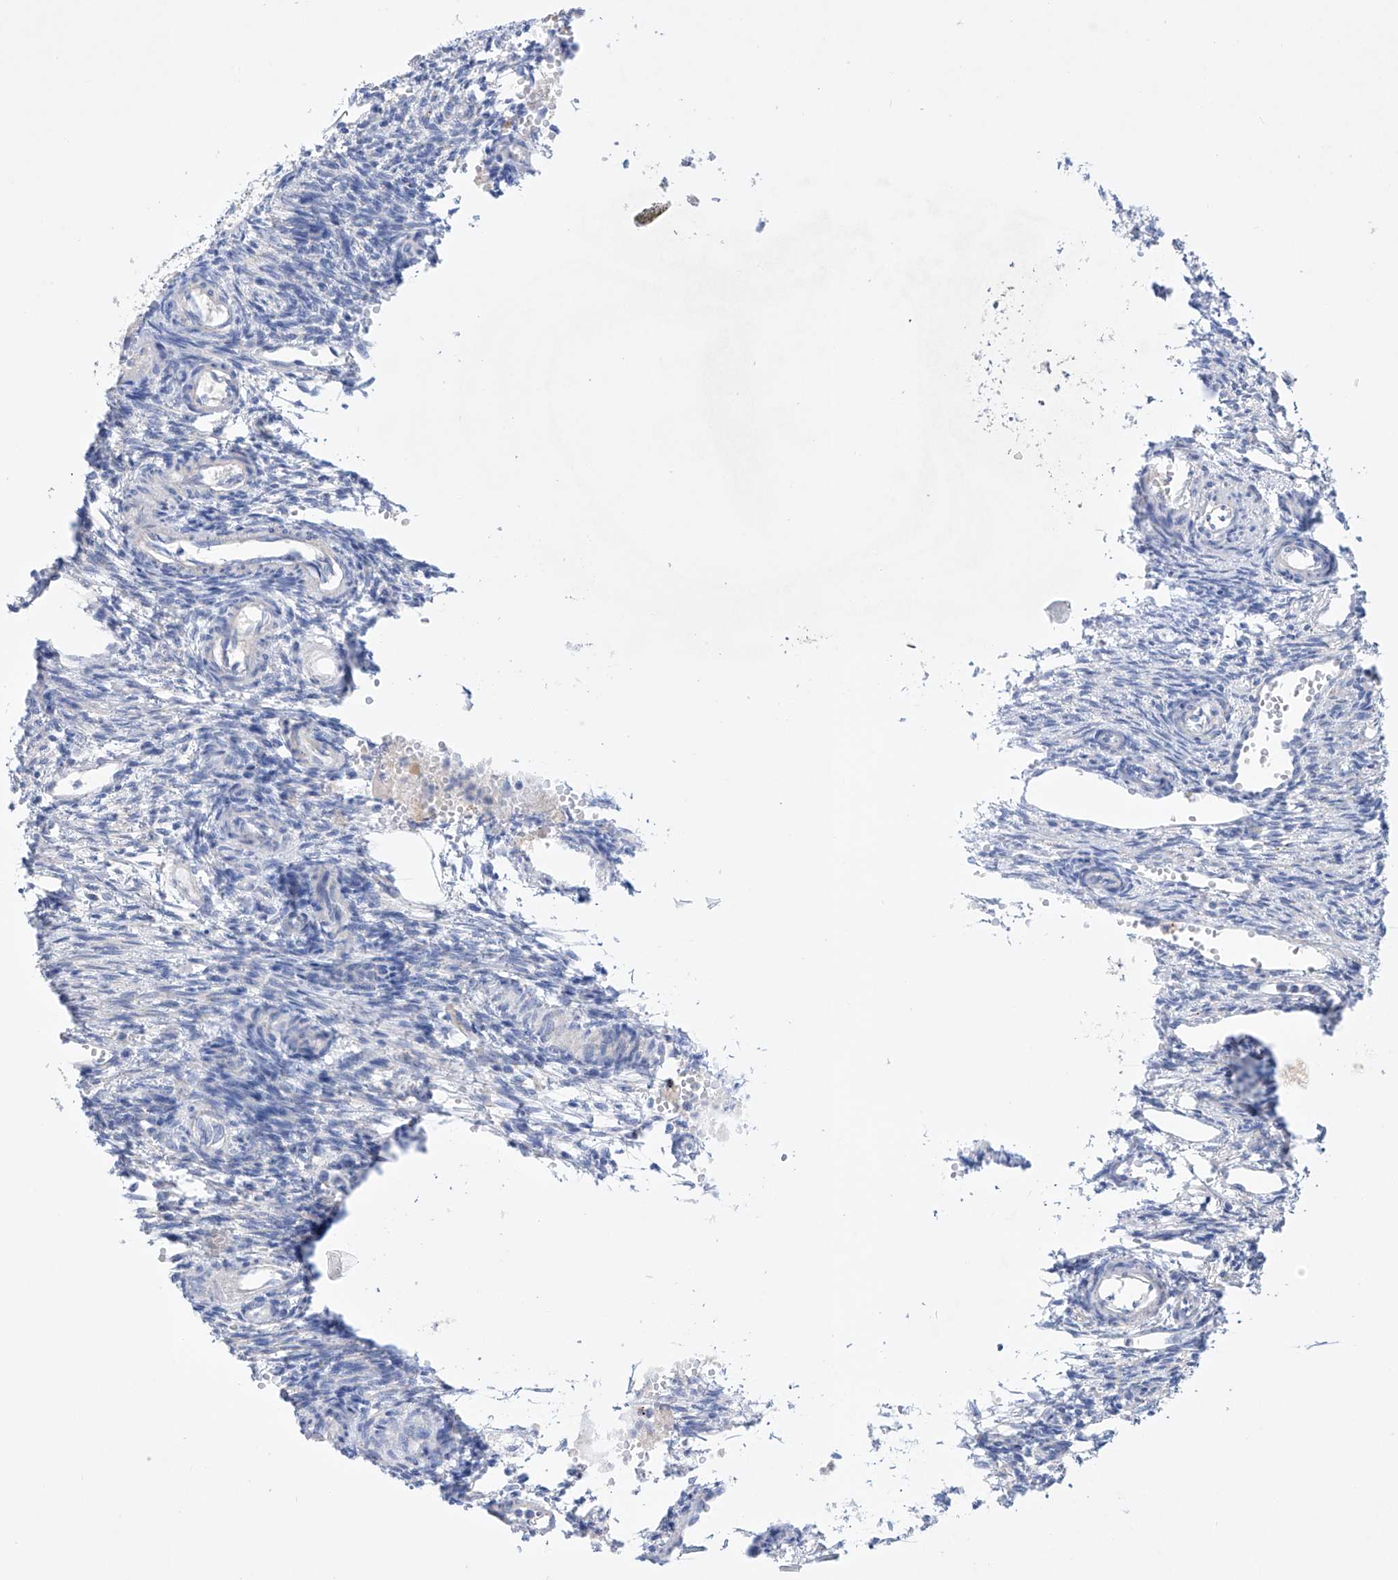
{"staining": {"intensity": "negative", "quantity": "none", "location": "none"}, "tissue": "ovary", "cell_type": "Ovarian stroma cells", "image_type": "normal", "snomed": [{"axis": "morphology", "description": "Normal tissue, NOS"}, {"axis": "morphology", "description": "Cyst, NOS"}, {"axis": "topography", "description": "Ovary"}], "caption": "Immunohistochemistry micrograph of normal ovary: ovary stained with DAB displays no significant protein positivity in ovarian stroma cells.", "gene": "LURAP1", "patient": {"sex": "female", "age": 33}}